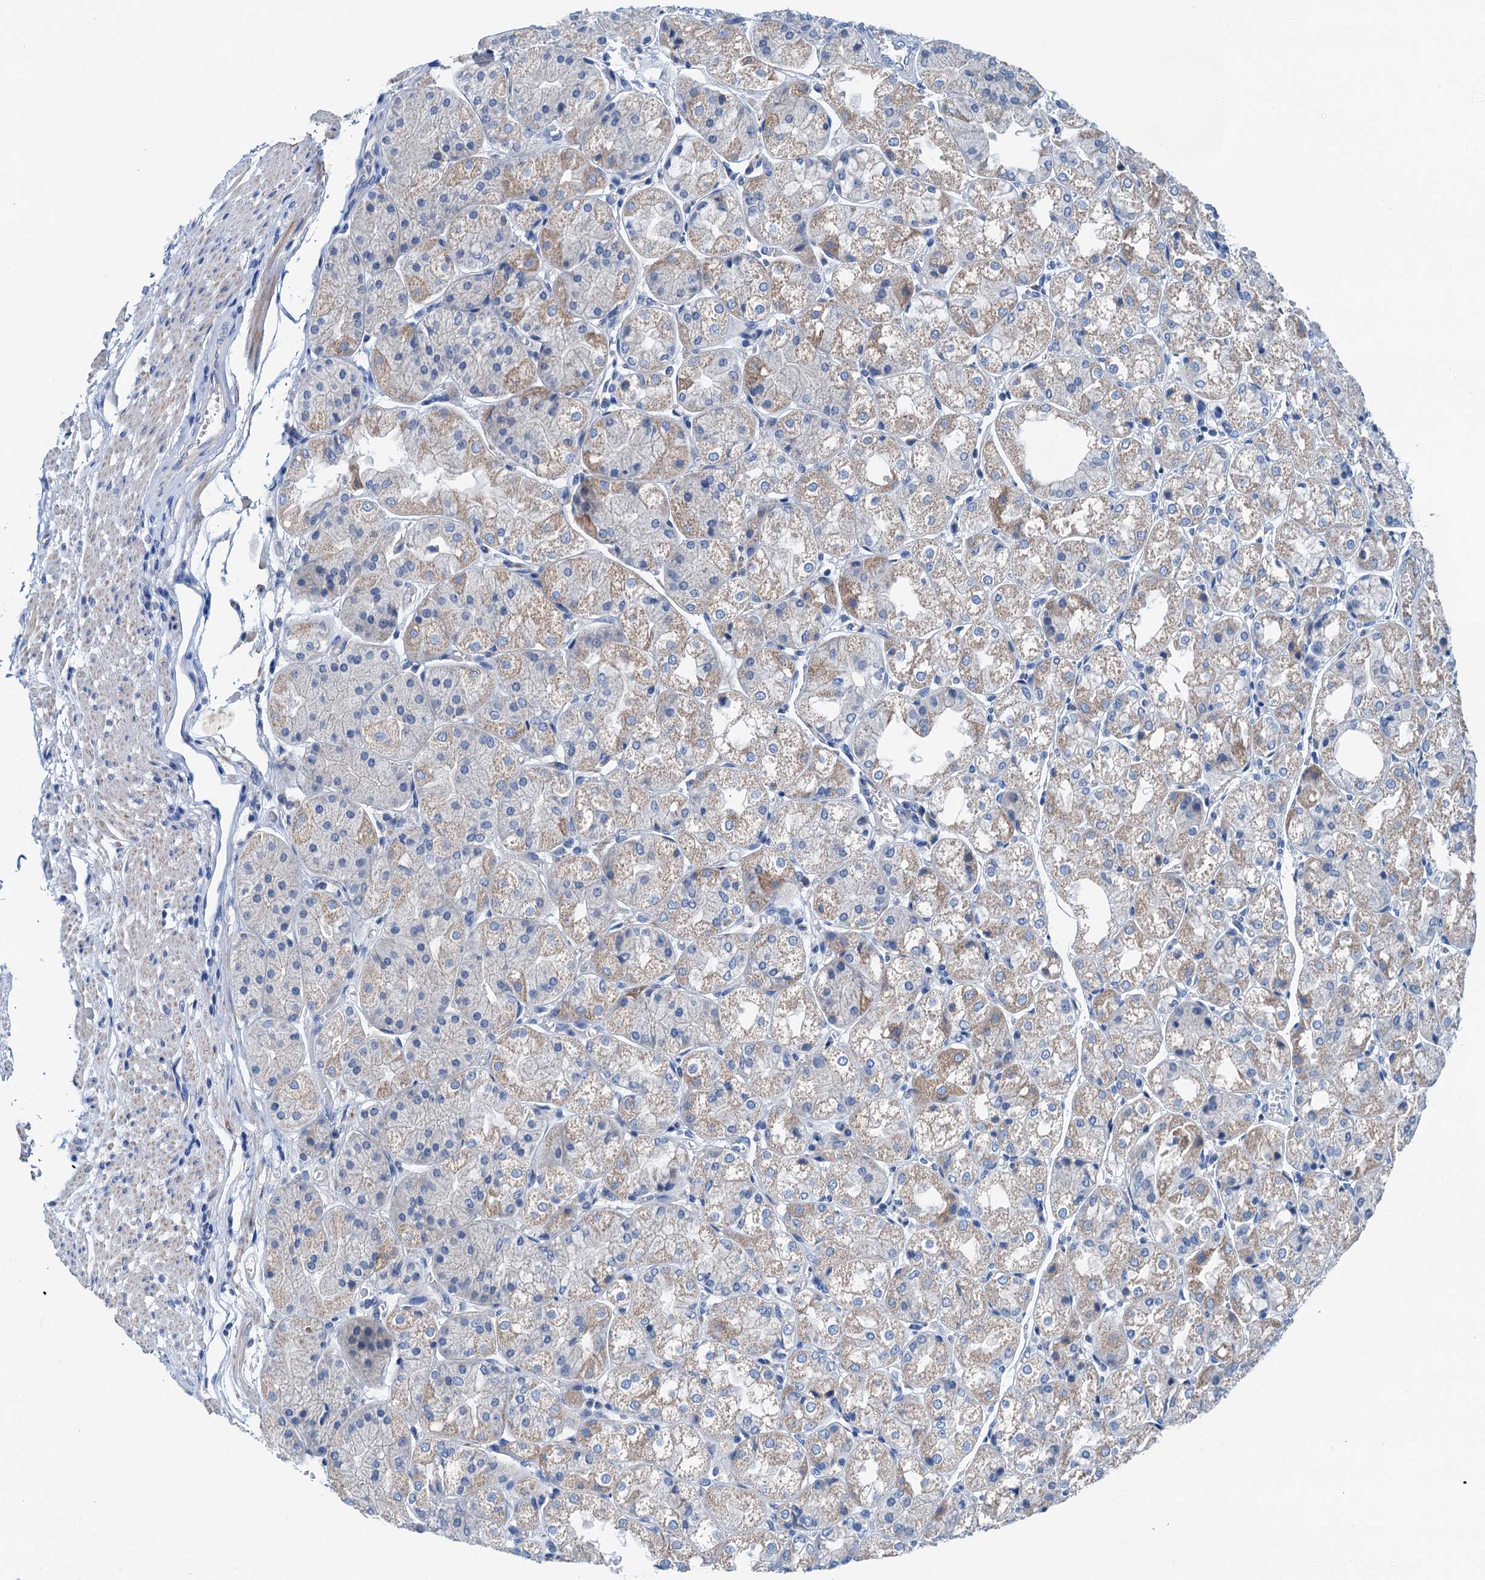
{"staining": {"intensity": "moderate", "quantity": "<25%", "location": "cytoplasmic/membranous"}, "tissue": "stomach", "cell_type": "Glandular cells", "image_type": "normal", "snomed": [{"axis": "morphology", "description": "Normal tissue, NOS"}, {"axis": "topography", "description": "Stomach, upper"}], "caption": "Approximately <25% of glandular cells in benign stomach display moderate cytoplasmic/membranous protein staining as visualized by brown immunohistochemical staining.", "gene": "KNDC1", "patient": {"sex": "male", "age": 72}}